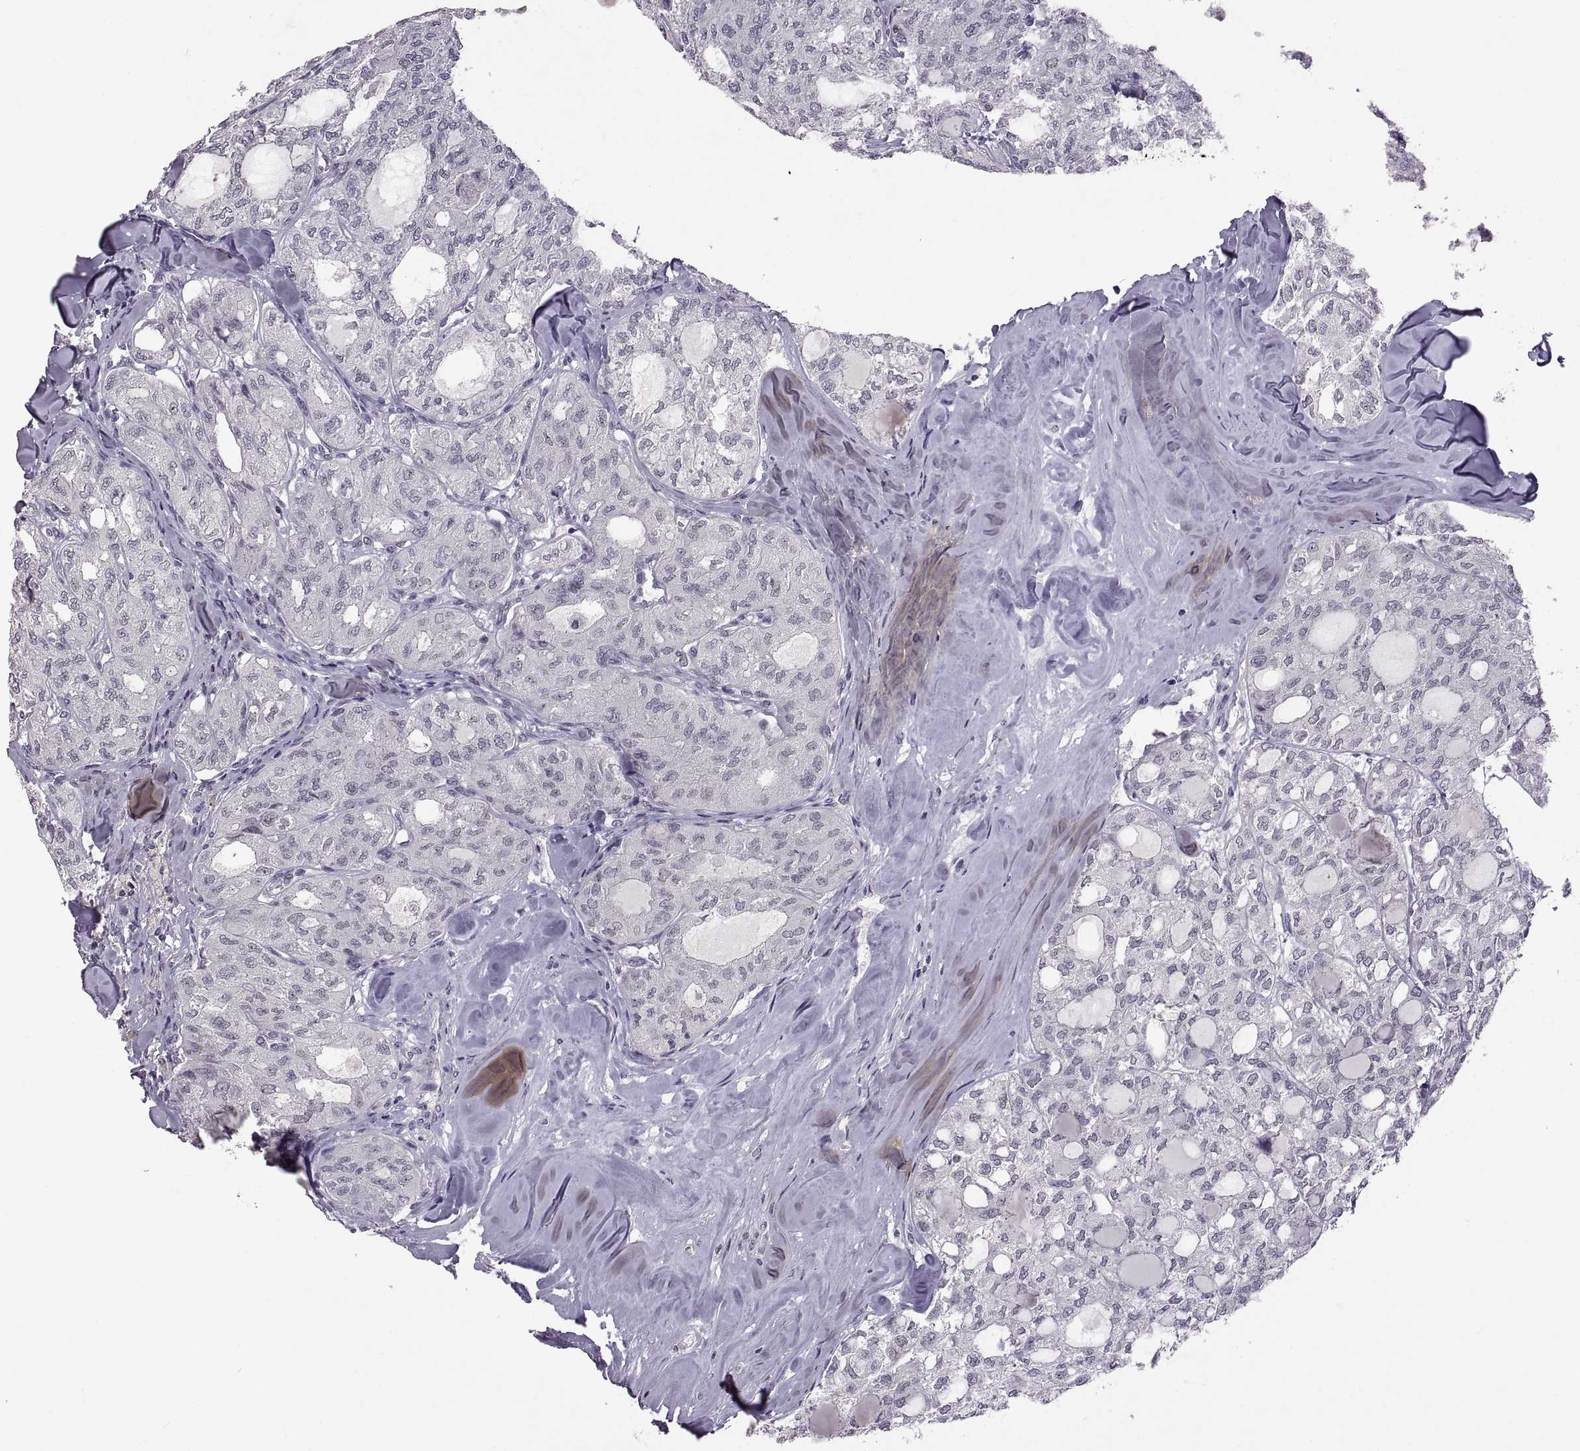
{"staining": {"intensity": "negative", "quantity": "none", "location": "none"}, "tissue": "thyroid cancer", "cell_type": "Tumor cells", "image_type": "cancer", "snomed": [{"axis": "morphology", "description": "Follicular adenoma carcinoma, NOS"}, {"axis": "topography", "description": "Thyroid gland"}], "caption": "A high-resolution image shows immunohistochemistry (IHC) staining of thyroid cancer (follicular adenoma carcinoma), which displays no significant expression in tumor cells.", "gene": "NEK2", "patient": {"sex": "male", "age": 75}}